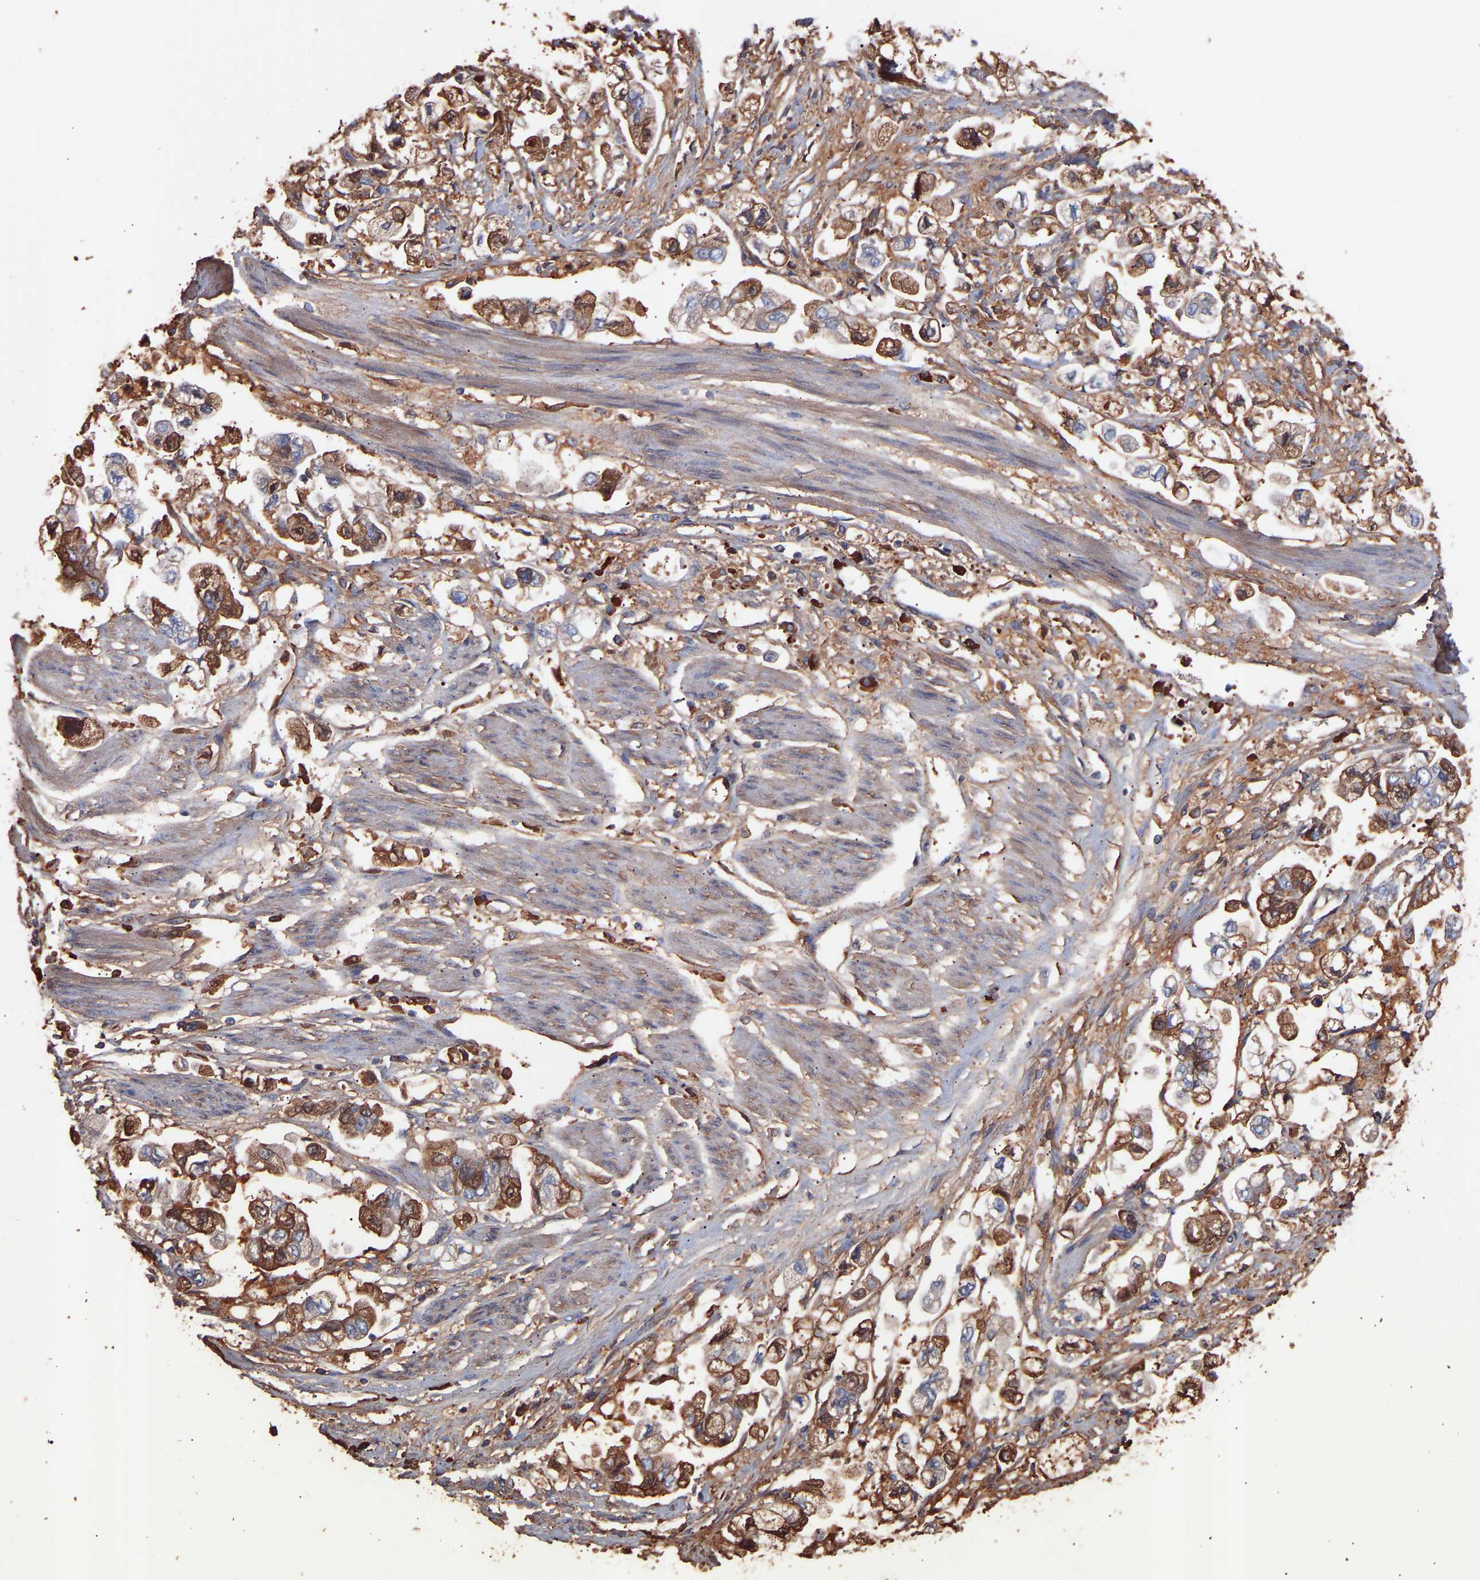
{"staining": {"intensity": "moderate", "quantity": ">75%", "location": "cytoplasmic/membranous"}, "tissue": "stomach cancer", "cell_type": "Tumor cells", "image_type": "cancer", "snomed": [{"axis": "morphology", "description": "Normal tissue, NOS"}, {"axis": "morphology", "description": "Adenocarcinoma, NOS"}, {"axis": "topography", "description": "Stomach"}], "caption": "High-magnification brightfield microscopy of stomach adenocarcinoma stained with DAB (brown) and counterstained with hematoxylin (blue). tumor cells exhibit moderate cytoplasmic/membranous staining is present in approximately>75% of cells.", "gene": "TMEM268", "patient": {"sex": "male", "age": 62}}